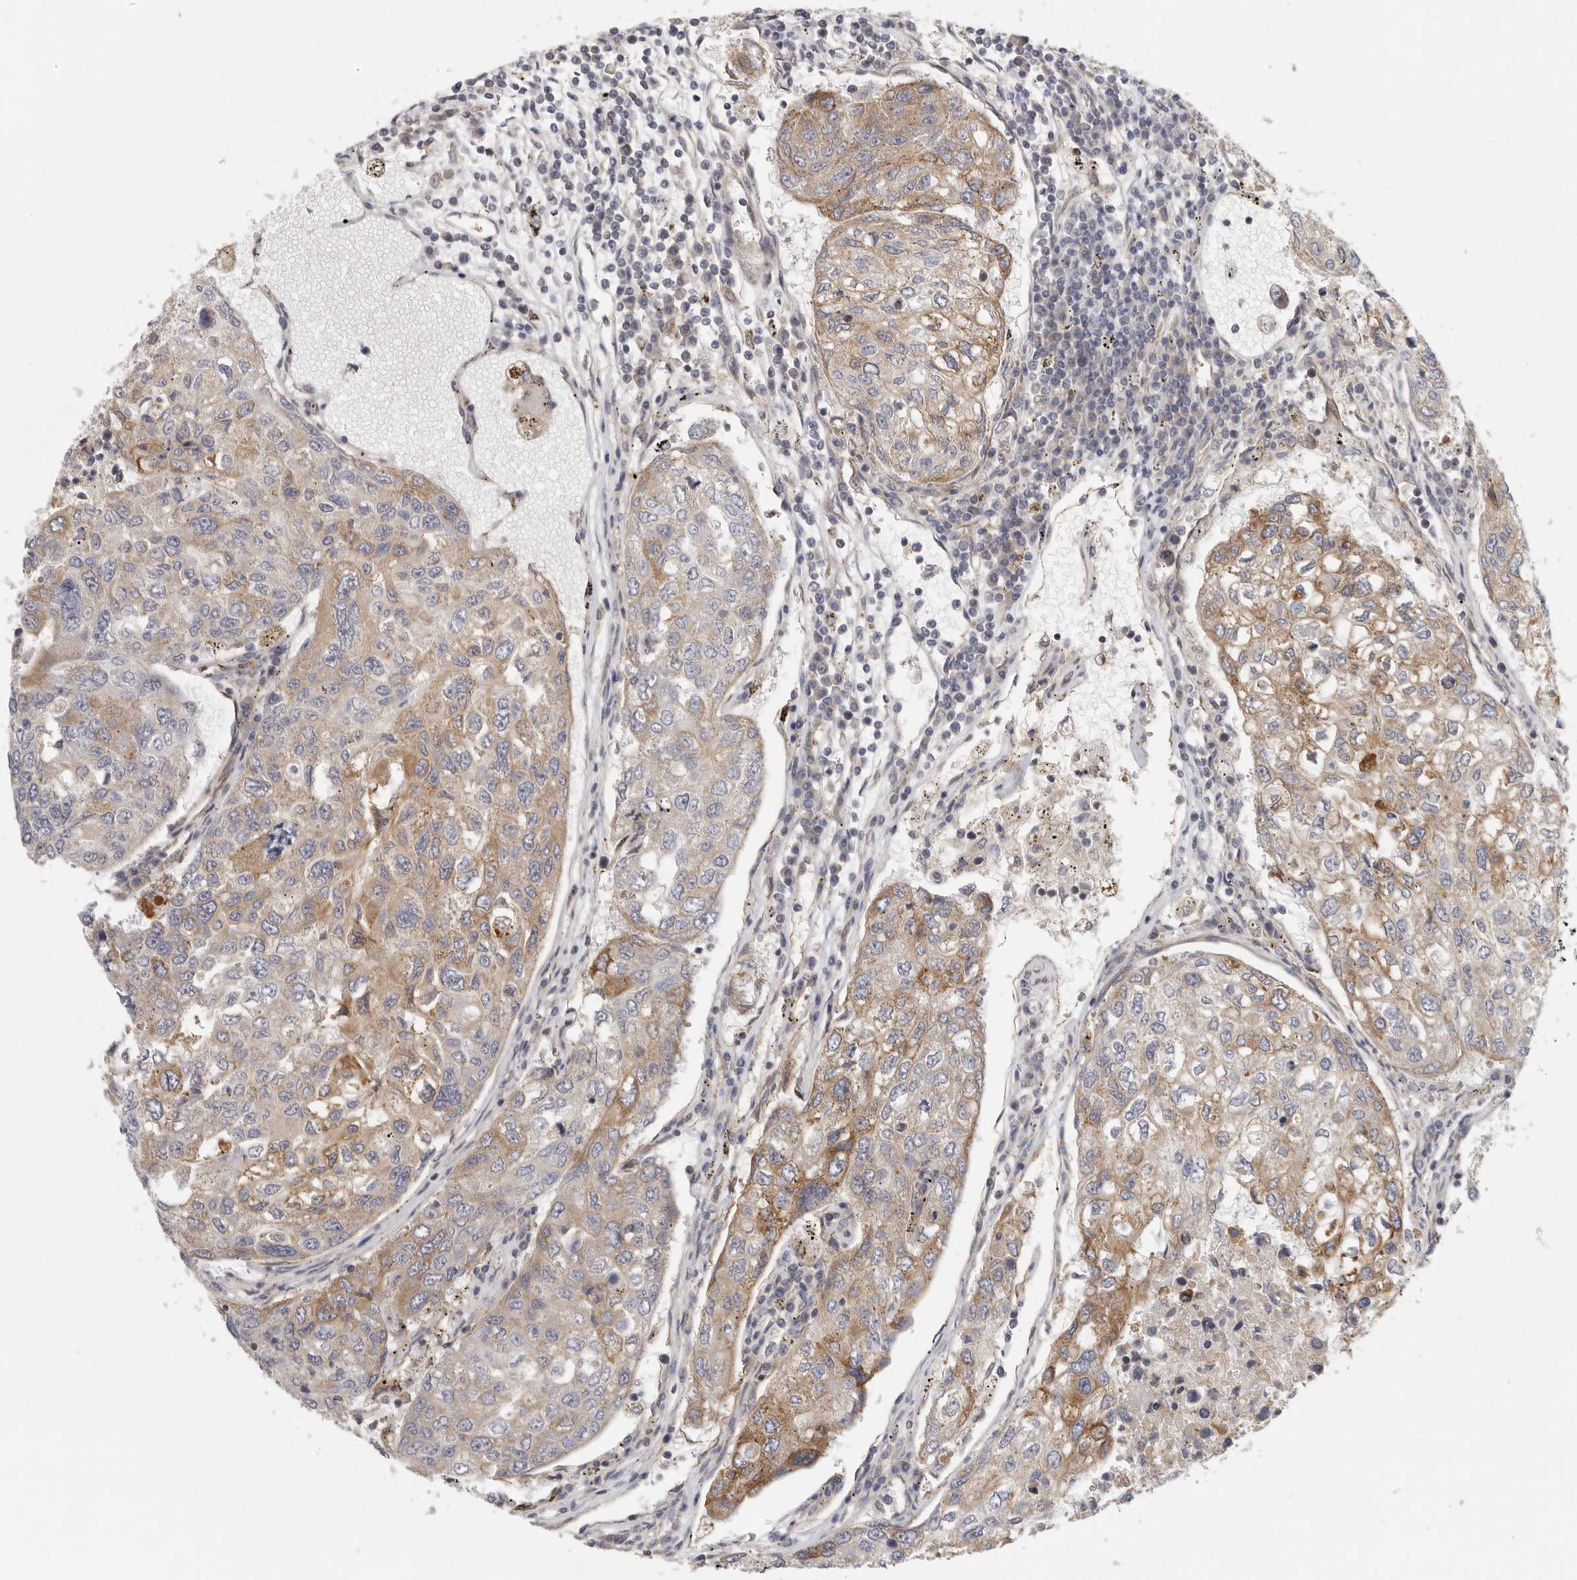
{"staining": {"intensity": "moderate", "quantity": "25%-75%", "location": "cytoplasmic/membranous"}, "tissue": "urothelial cancer", "cell_type": "Tumor cells", "image_type": "cancer", "snomed": [{"axis": "morphology", "description": "Urothelial carcinoma, High grade"}, {"axis": "topography", "description": "Lymph node"}, {"axis": "topography", "description": "Urinary bladder"}], "caption": "Immunohistochemical staining of high-grade urothelial carcinoma reveals medium levels of moderate cytoplasmic/membranous protein positivity in about 25%-75% of tumor cells.", "gene": "BCAP29", "patient": {"sex": "male", "age": 51}}